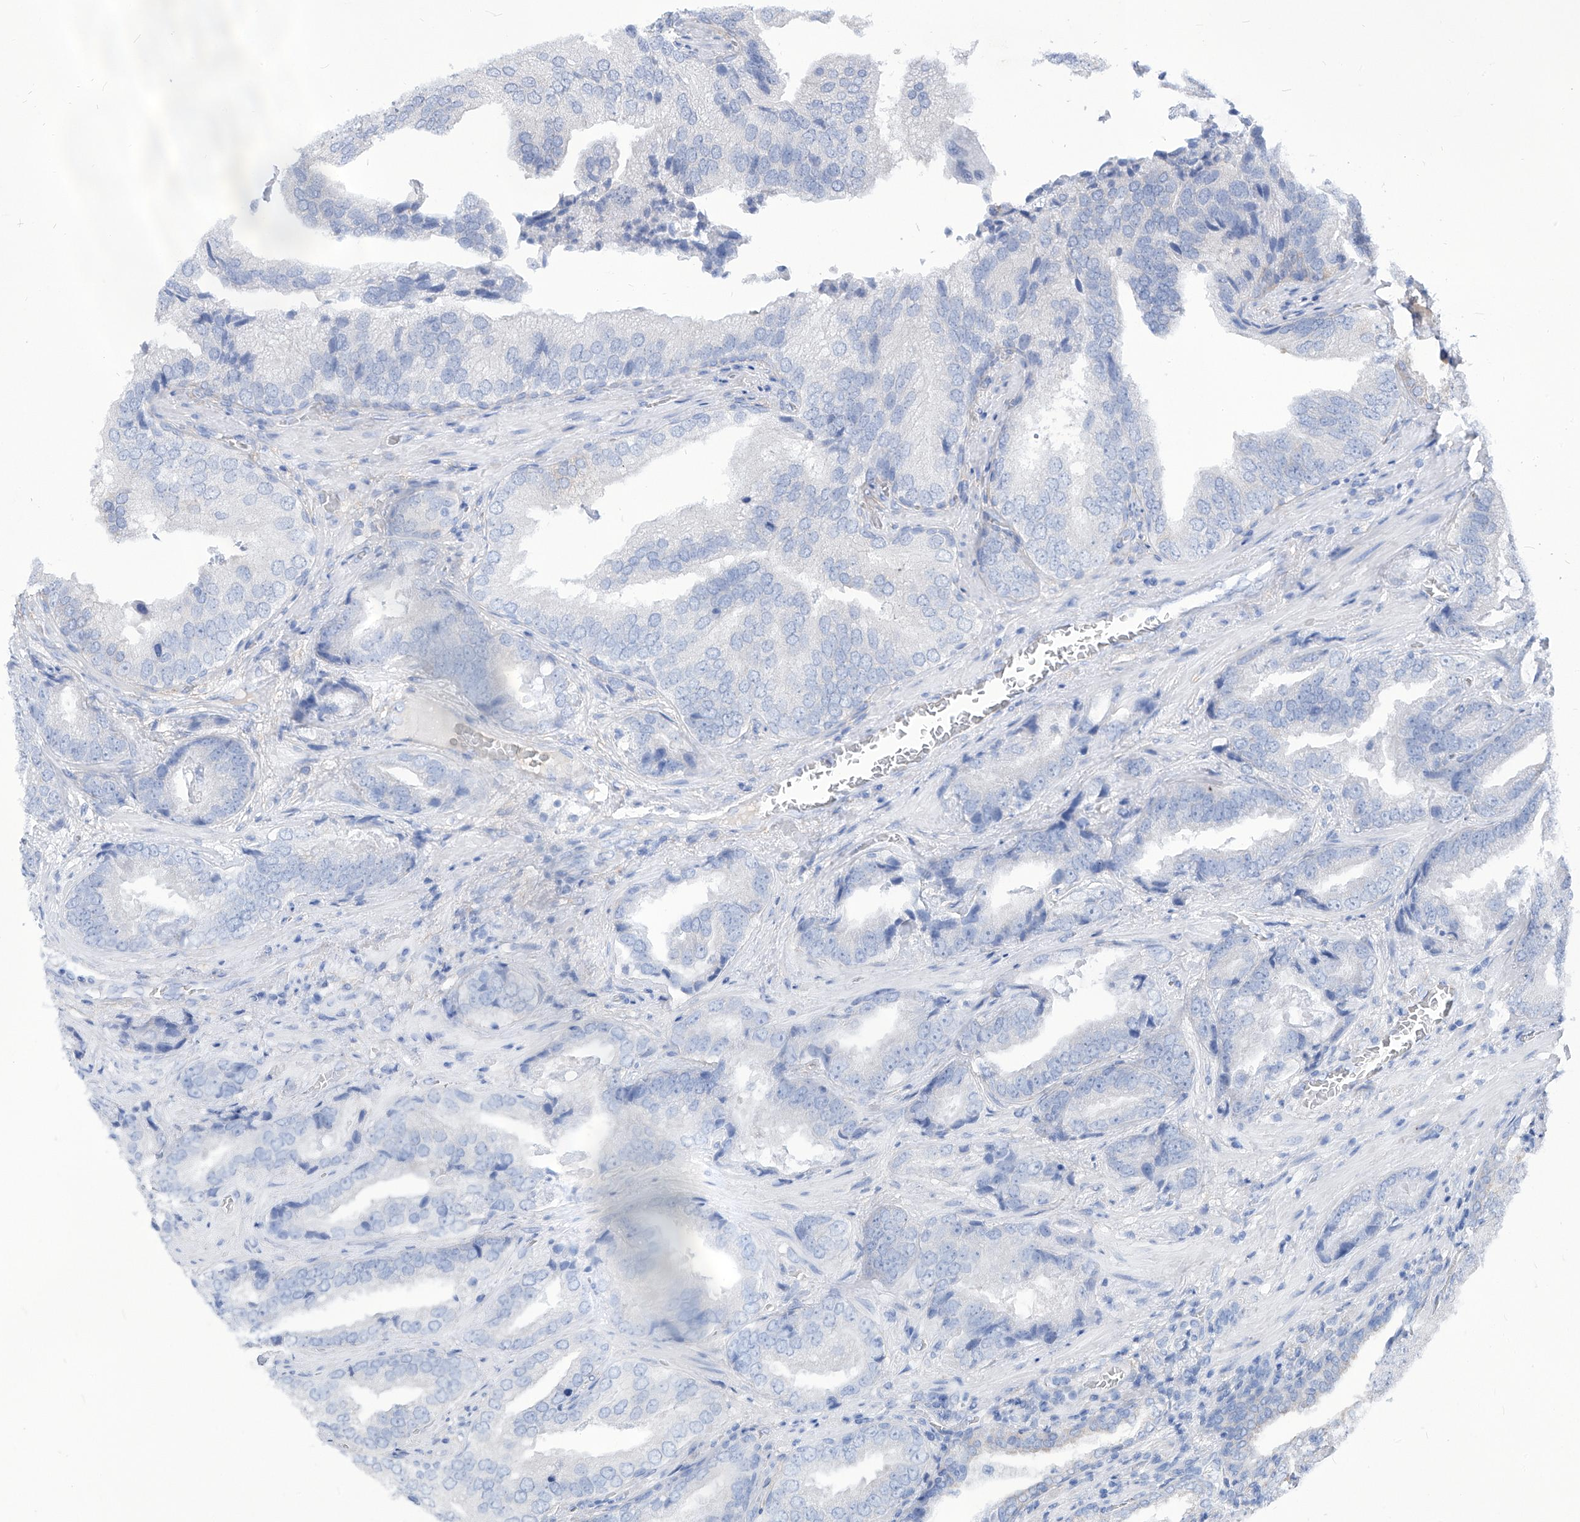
{"staining": {"intensity": "negative", "quantity": "none", "location": "none"}, "tissue": "prostate cancer", "cell_type": "Tumor cells", "image_type": "cancer", "snomed": [{"axis": "morphology", "description": "Adenocarcinoma, Low grade"}, {"axis": "topography", "description": "Prostate"}], "caption": "A micrograph of human prostate cancer (adenocarcinoma (low-grade)) is negative for staining in tumor cells.", "gene": "AKAP10", "patient": {"sex": "male", "age": 67}}